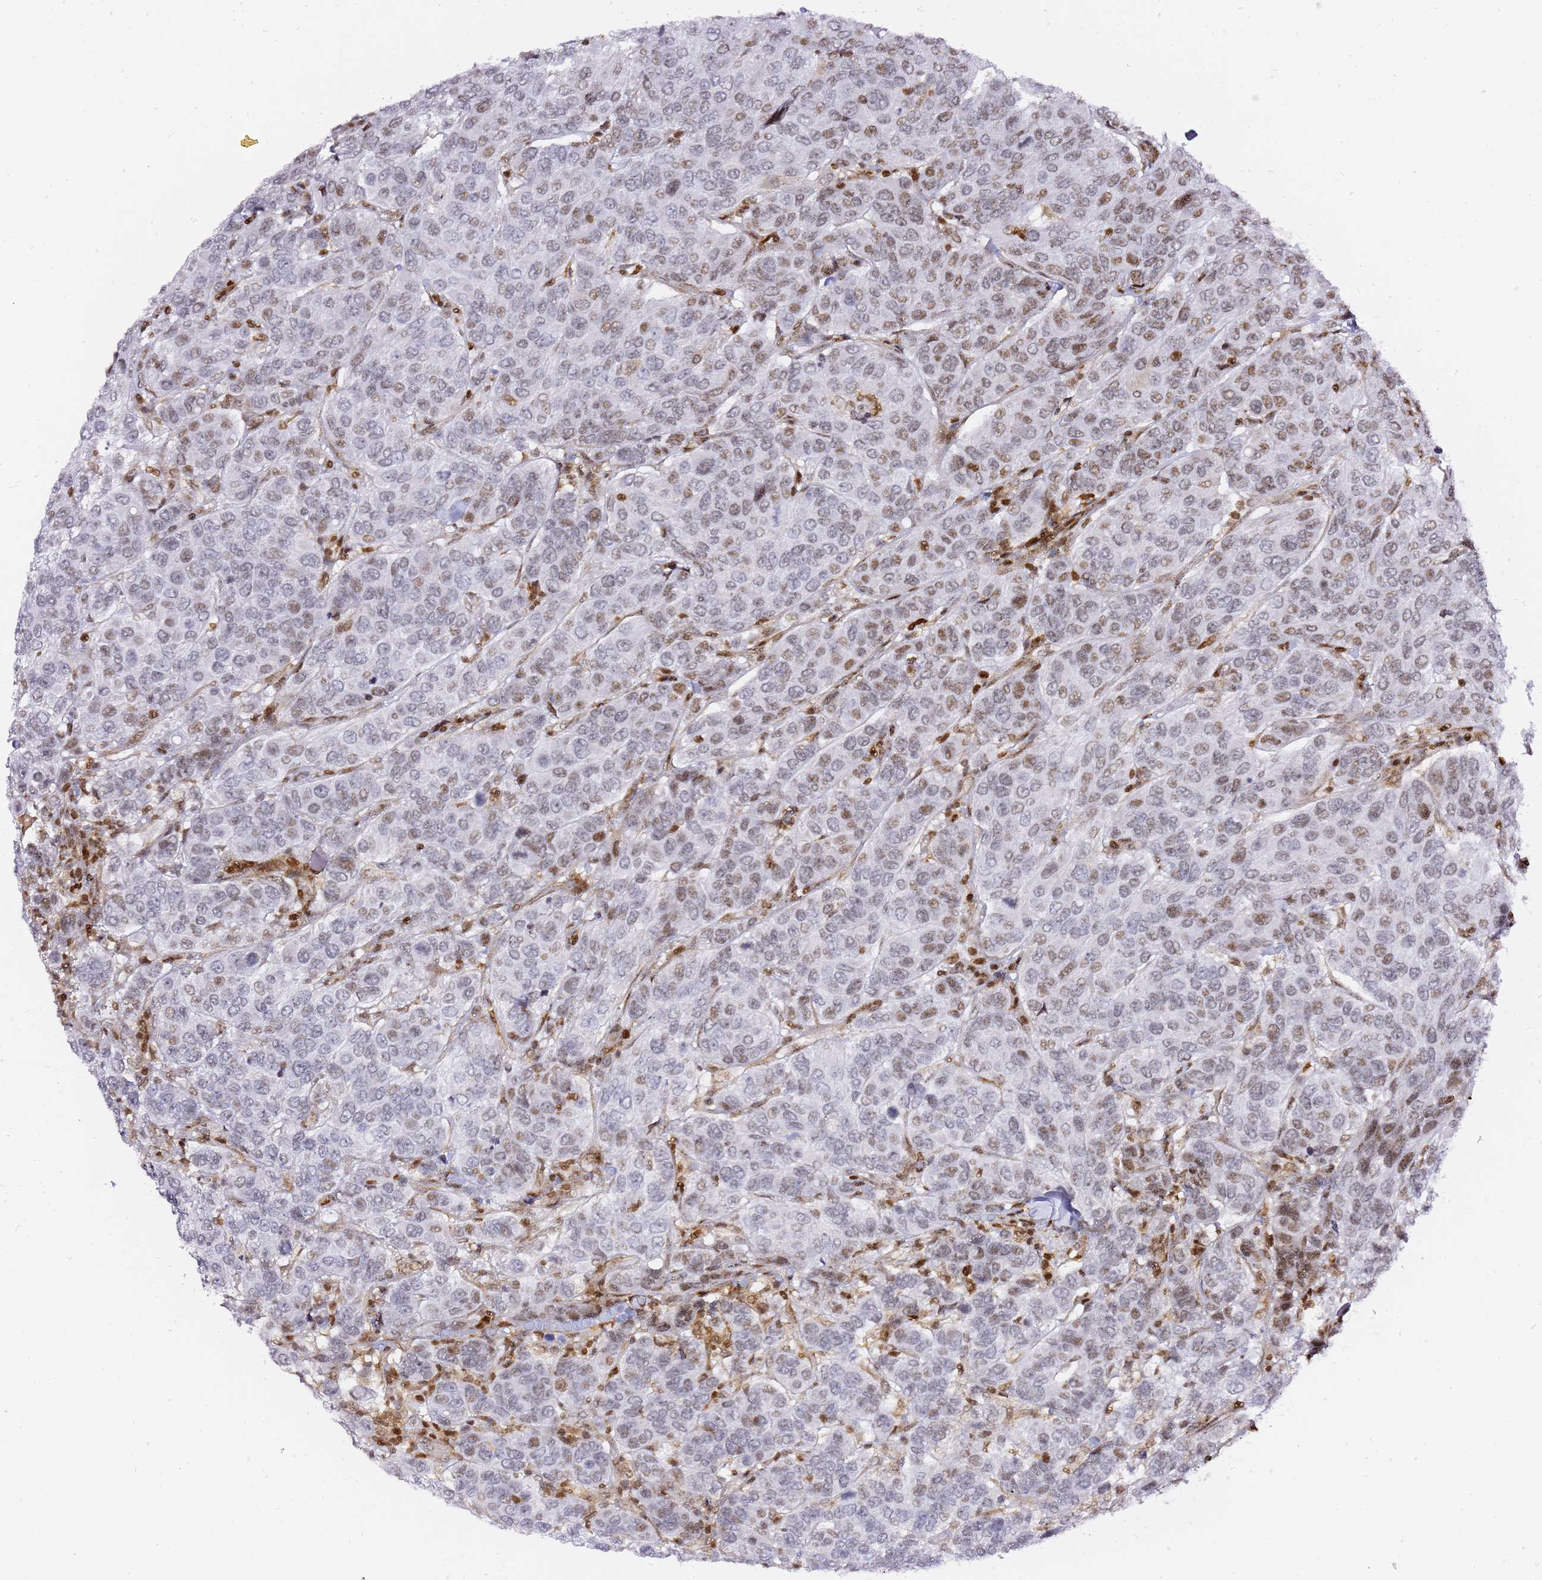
{"staining": {"intensity": "moderate", "quantity": "<25%", "location": "nuclear"}, "tissue": "breast cancer", "cell_type": "Tumor cells", "image_type": "cancer", "snomed": [{"axis": "morphology", "description": "Duct carcinoma"}, {"axis": "topography", "description": "Breast"}], "caption": "Immunohistochemical staining of breast cancer exhibits low levels of moderate nuclear protein positivity in approximately <25% of tumor cells.", "gene": "GBP2", "patient": {"sex": "female", "age": 55}}